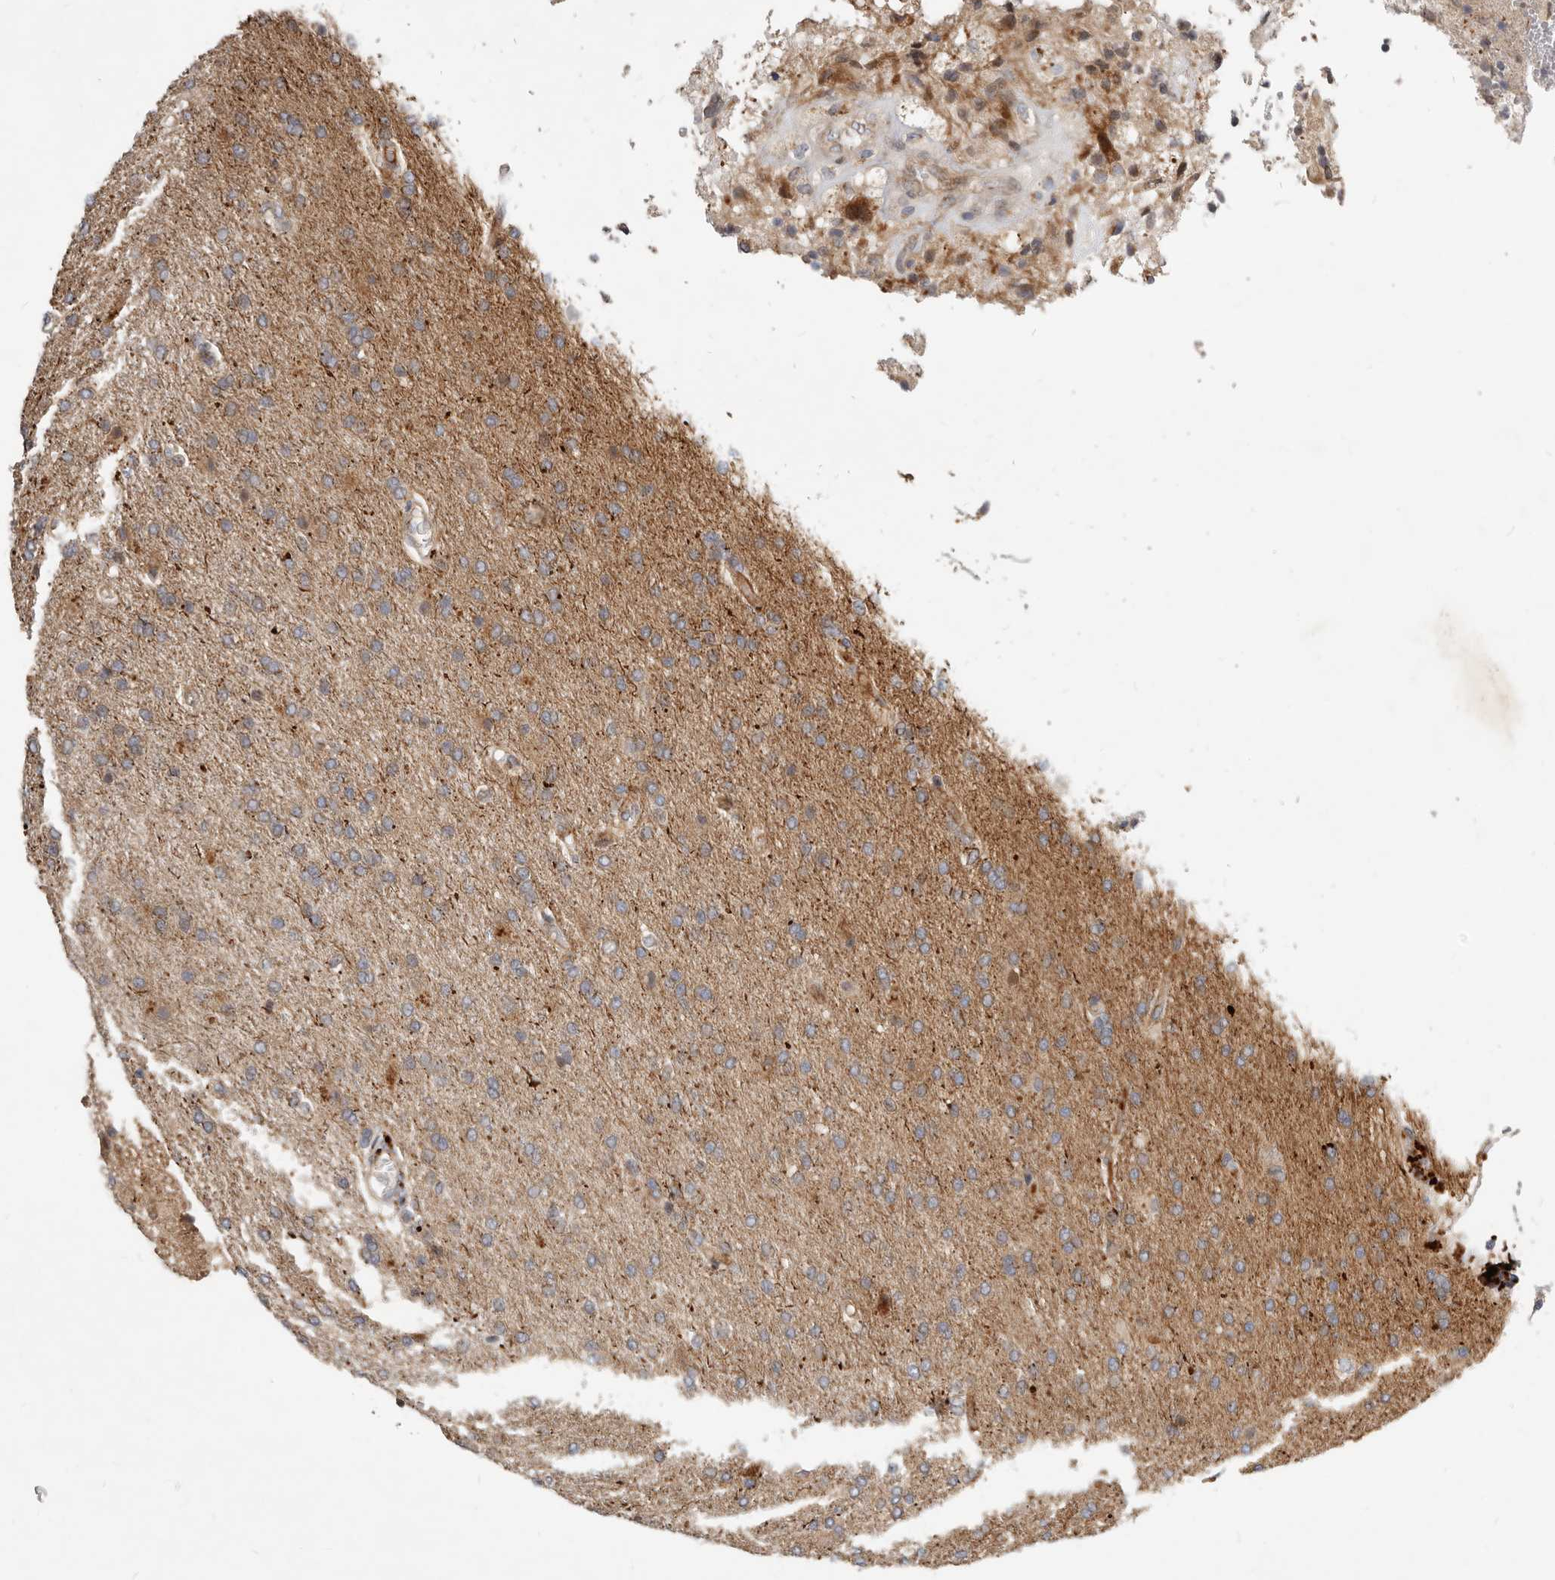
{"staining": {"intensity": "weak", "quantity": "25%-75%", "location": "cytoplasmic/membranous"}, "tissue": "glioma", "cell_type": "Tumor cells", "image_type": "cancer", "snomed": [{"axis": "morphology", "description": "Glioma, malignant, High grade"}, {"axis": "topography", "description": "Brain"}], "caption": "A photomicrograph showing weak cytoplasmic/membranous expression in approximately 25%-75% of tumor cells in glioma, as visualized by brown immunohistochemical staining.", "gene": "NPY4R", "patient": {"sex": "male", "age": 72}}